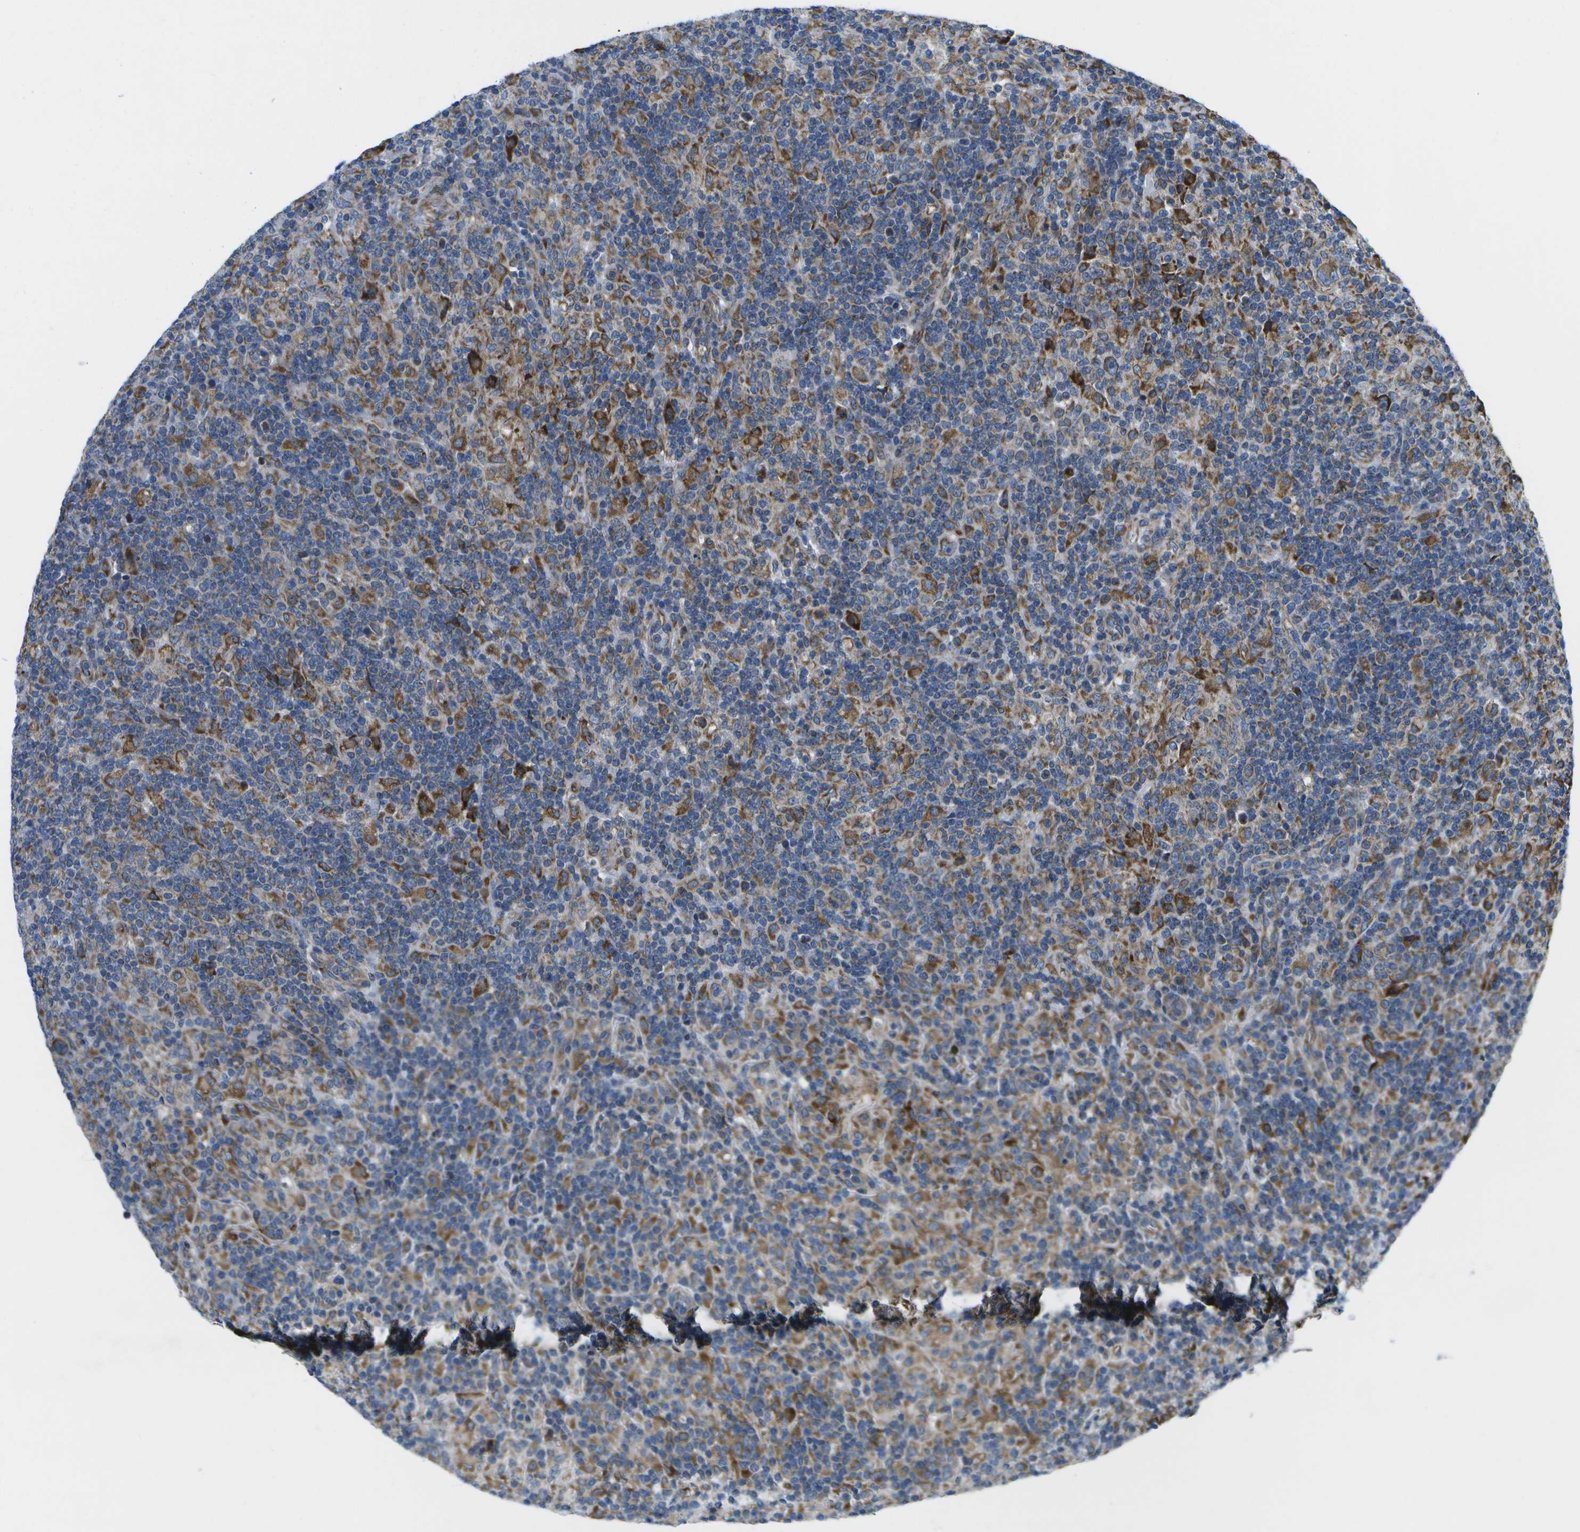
{"staining": {"intensity": "strong", "quantity": "25%-75%", "location": "cytoplasmic/membranous"}, "tissue": "lymphoma", "cell_type": "Tumor cells", "image_type": "cancer", "snomed": [{"axis": "morphology", "description": "Hodgkin's disease, NOS"}, {"axis": "topography", "description": "Lymph node"}], "caption": "Immunohistochemical staining of human Hodgkin's disease demonstrates high levels of strong cytoplasmic/membranous protein staining in about 25%-75% of tumor cells.", "gene": "GDF5", "patient": {"sex": "male", "age": 70}}